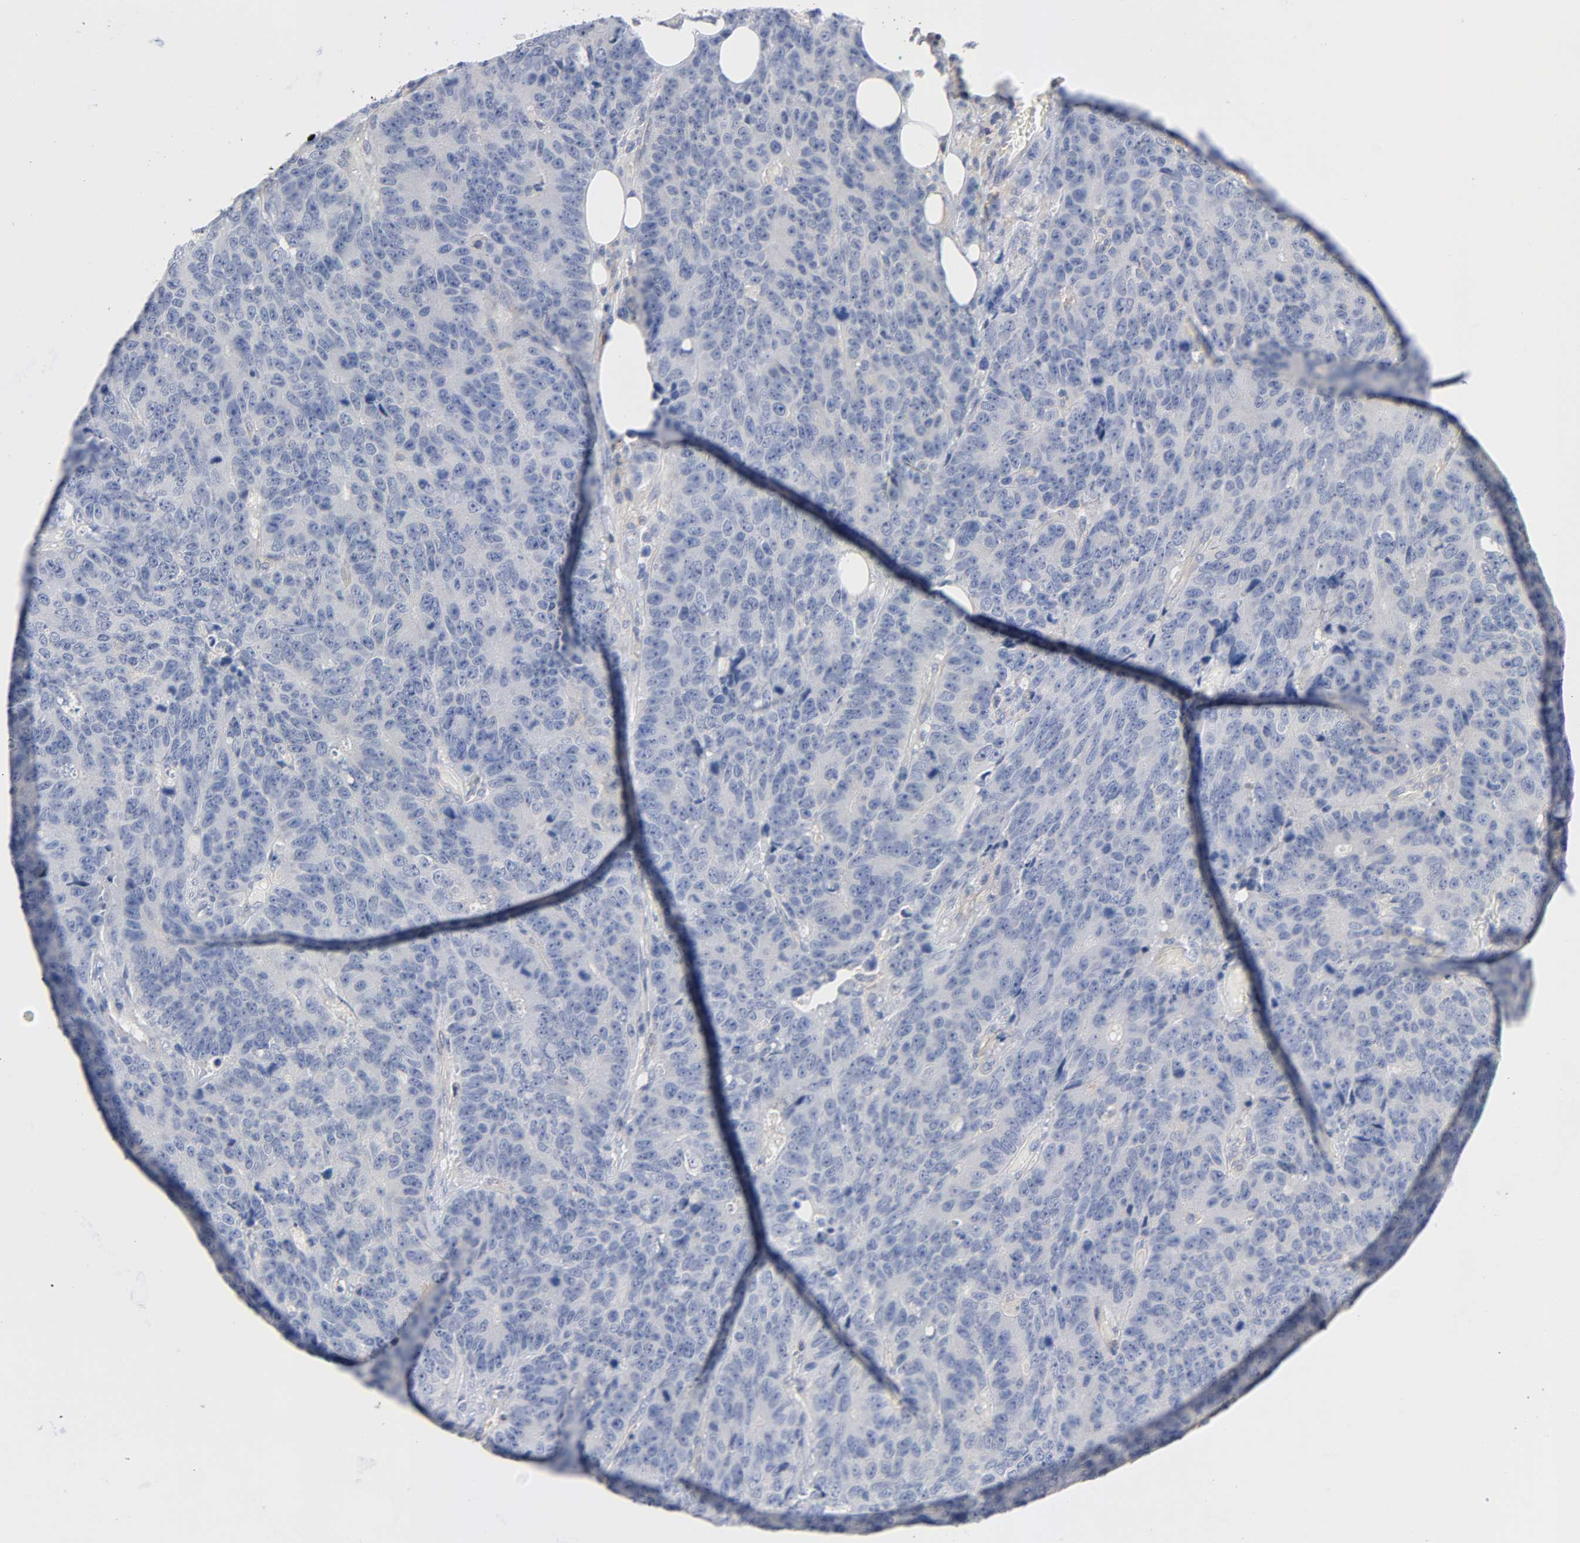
{"staining": {"intensity": "negative", "quantity": "none", "location": "none"}, "tissue": "colorectal cancer", "cell_type": "Tumor cells", "image_type": "cancer", "snomed": [{"axis": "morphology", "description": "Adenocarcinoma, NOS"}, {"axis": "topography", "description": "Colon"}], "caption": "This micrograph is of adenocarcinoma (colorectal) stained with IHC to label a protein in brown with the nuclei are counter-stained blue. There is no staining in tumor cells.", "gene": "MALT1", "patient": {"sex": "female", "age": 86}}